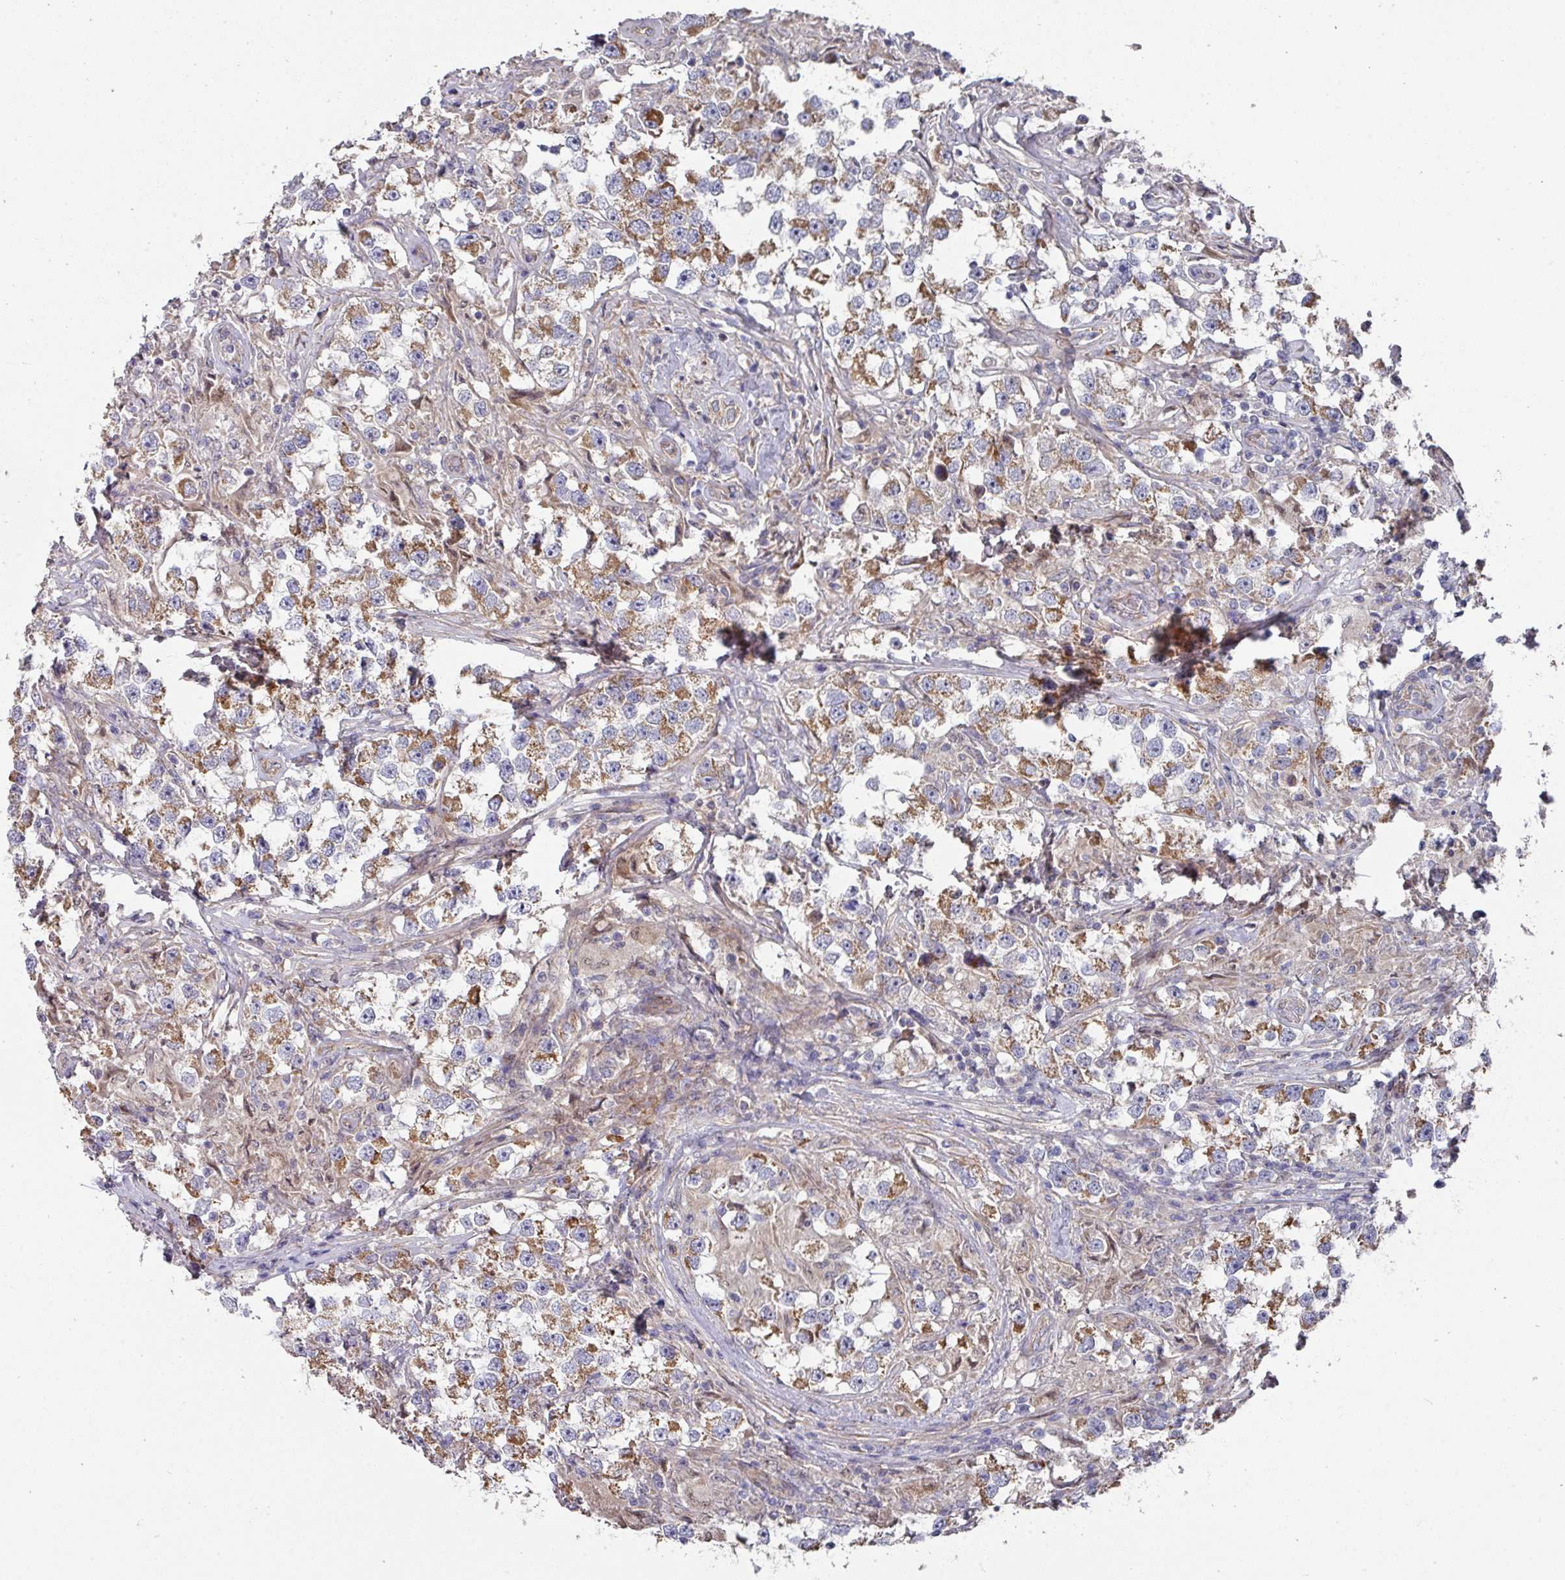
{"staining": {"intensity": "moderate", "quantity": ">75%", "location": "cytoplasmic/membranous"}, "tissue": "testis cancer", "cell_type": "Tumor cells", "image_type": "cancer", "snomed": [{"axis": "morphology", "description": "Seminoma, NOS"}, {"axis": "topography", "description": "Testis"}], "caption": "A brown stain highlights moderate cytoplasmic/membranous positivity of a protein in human seminoma (testis) tumor cells. The protein of interest is shown in brown color, while the nuclei are stained blue.", "gene": "DCAF12L2", "patient": {"sex": "male", "age": 46}}